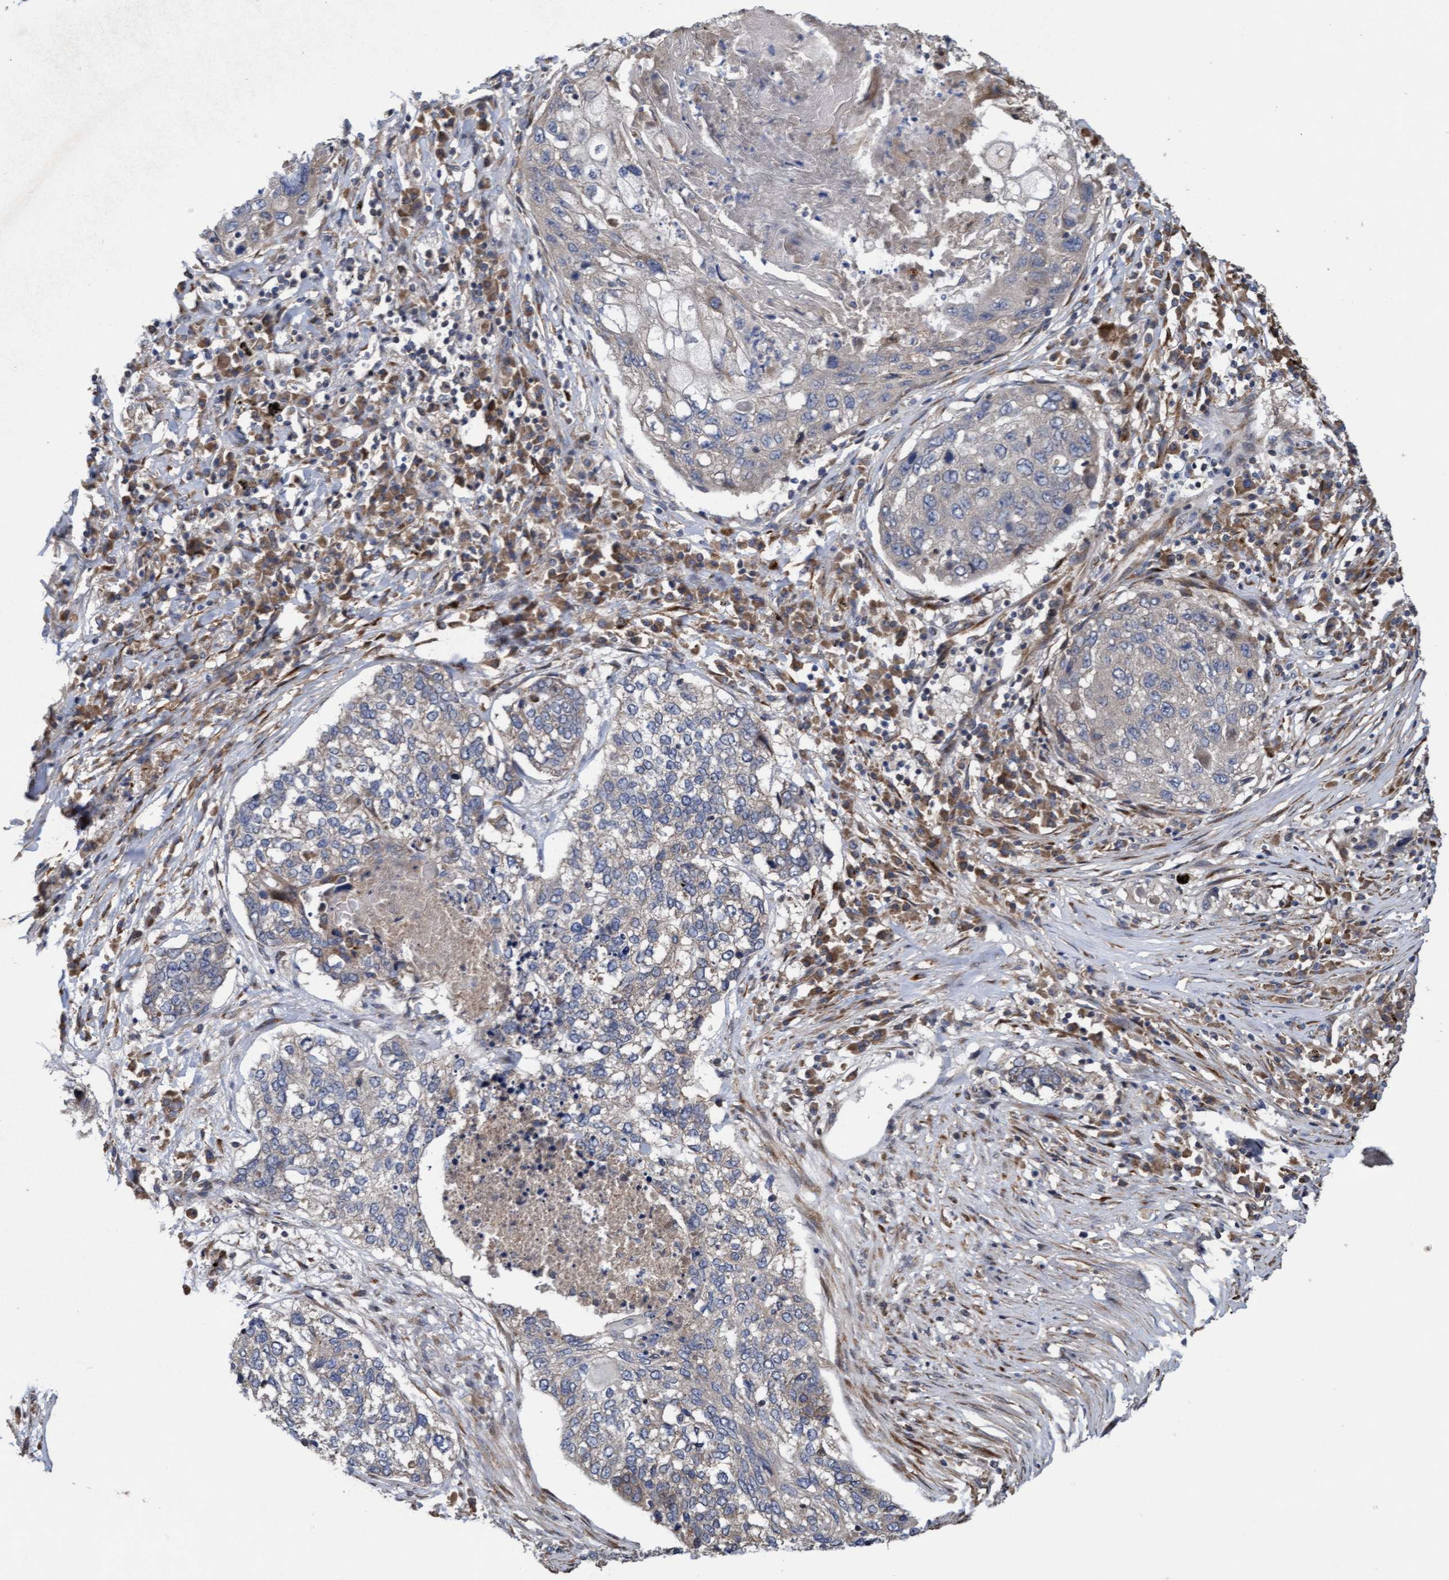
{"staining": {"intensity": "negative", "quantity": "none", "location": "none"}, "tissue": "lung cancer", "cell_type": "Tumor cells", "image_type": "cancer", "snomed": [{"axis": "morphology", "description": "Squamous cell carcinoma, NOS"}, {"axis": "topography", "description": "Lung"}], "caption": "This is a histopathology image of IHC staining of lung cancer (squamous cell carcinoma), which shows no positivity in tumor cells.", "gene": "ELP5", "patient": {"sex": "female", "age": 63}}